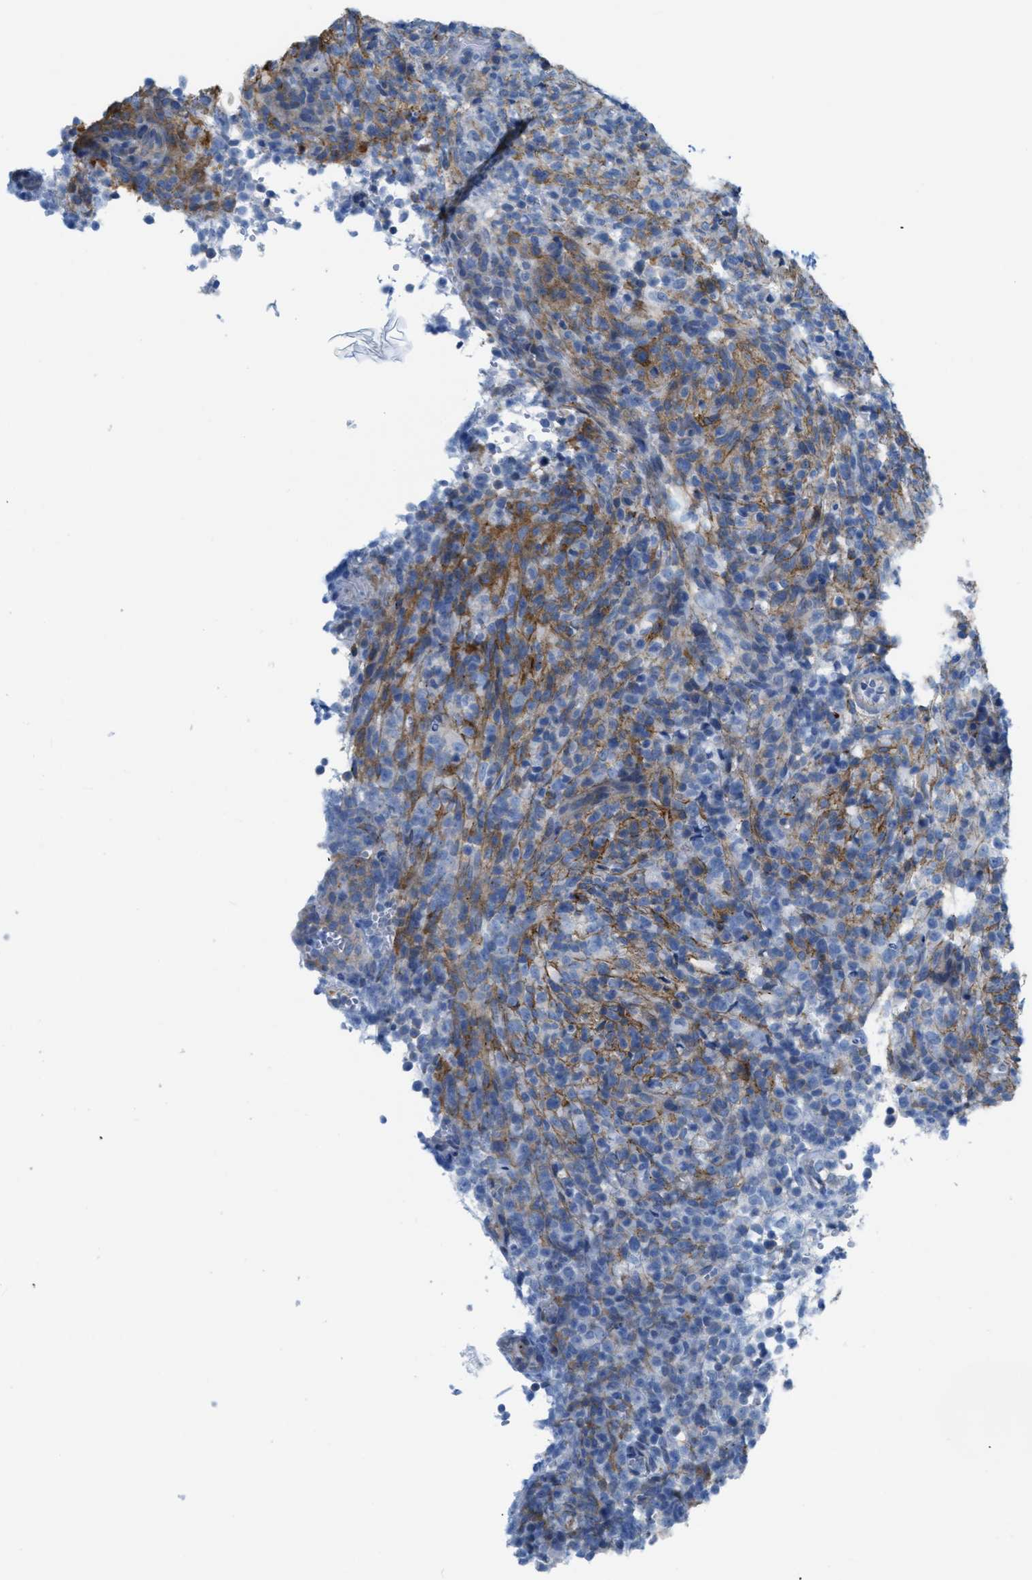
{"staining": {"intensity": "strong", "quantity": "<25%", "location": "cytoplasmic/membranous"}, "tissue": "lymphoma", "cell_type": "Tumor cells", "image_type": "cancer", "snomed": [{"axis": "morphology", "description": "Malignant lymphoma, non-Hodgkin's type, High grade"}, {"axis": "topography", "description": "Lymph node"}], "caption": "There is medium levels of strong cytoplasmic/membranous expression in tumor cells of lymphoma, as demonstrated by immunohistochemical staining (brown color).", "gene": "ASGR1", "patient": {"sex": "female", "age": 76}}